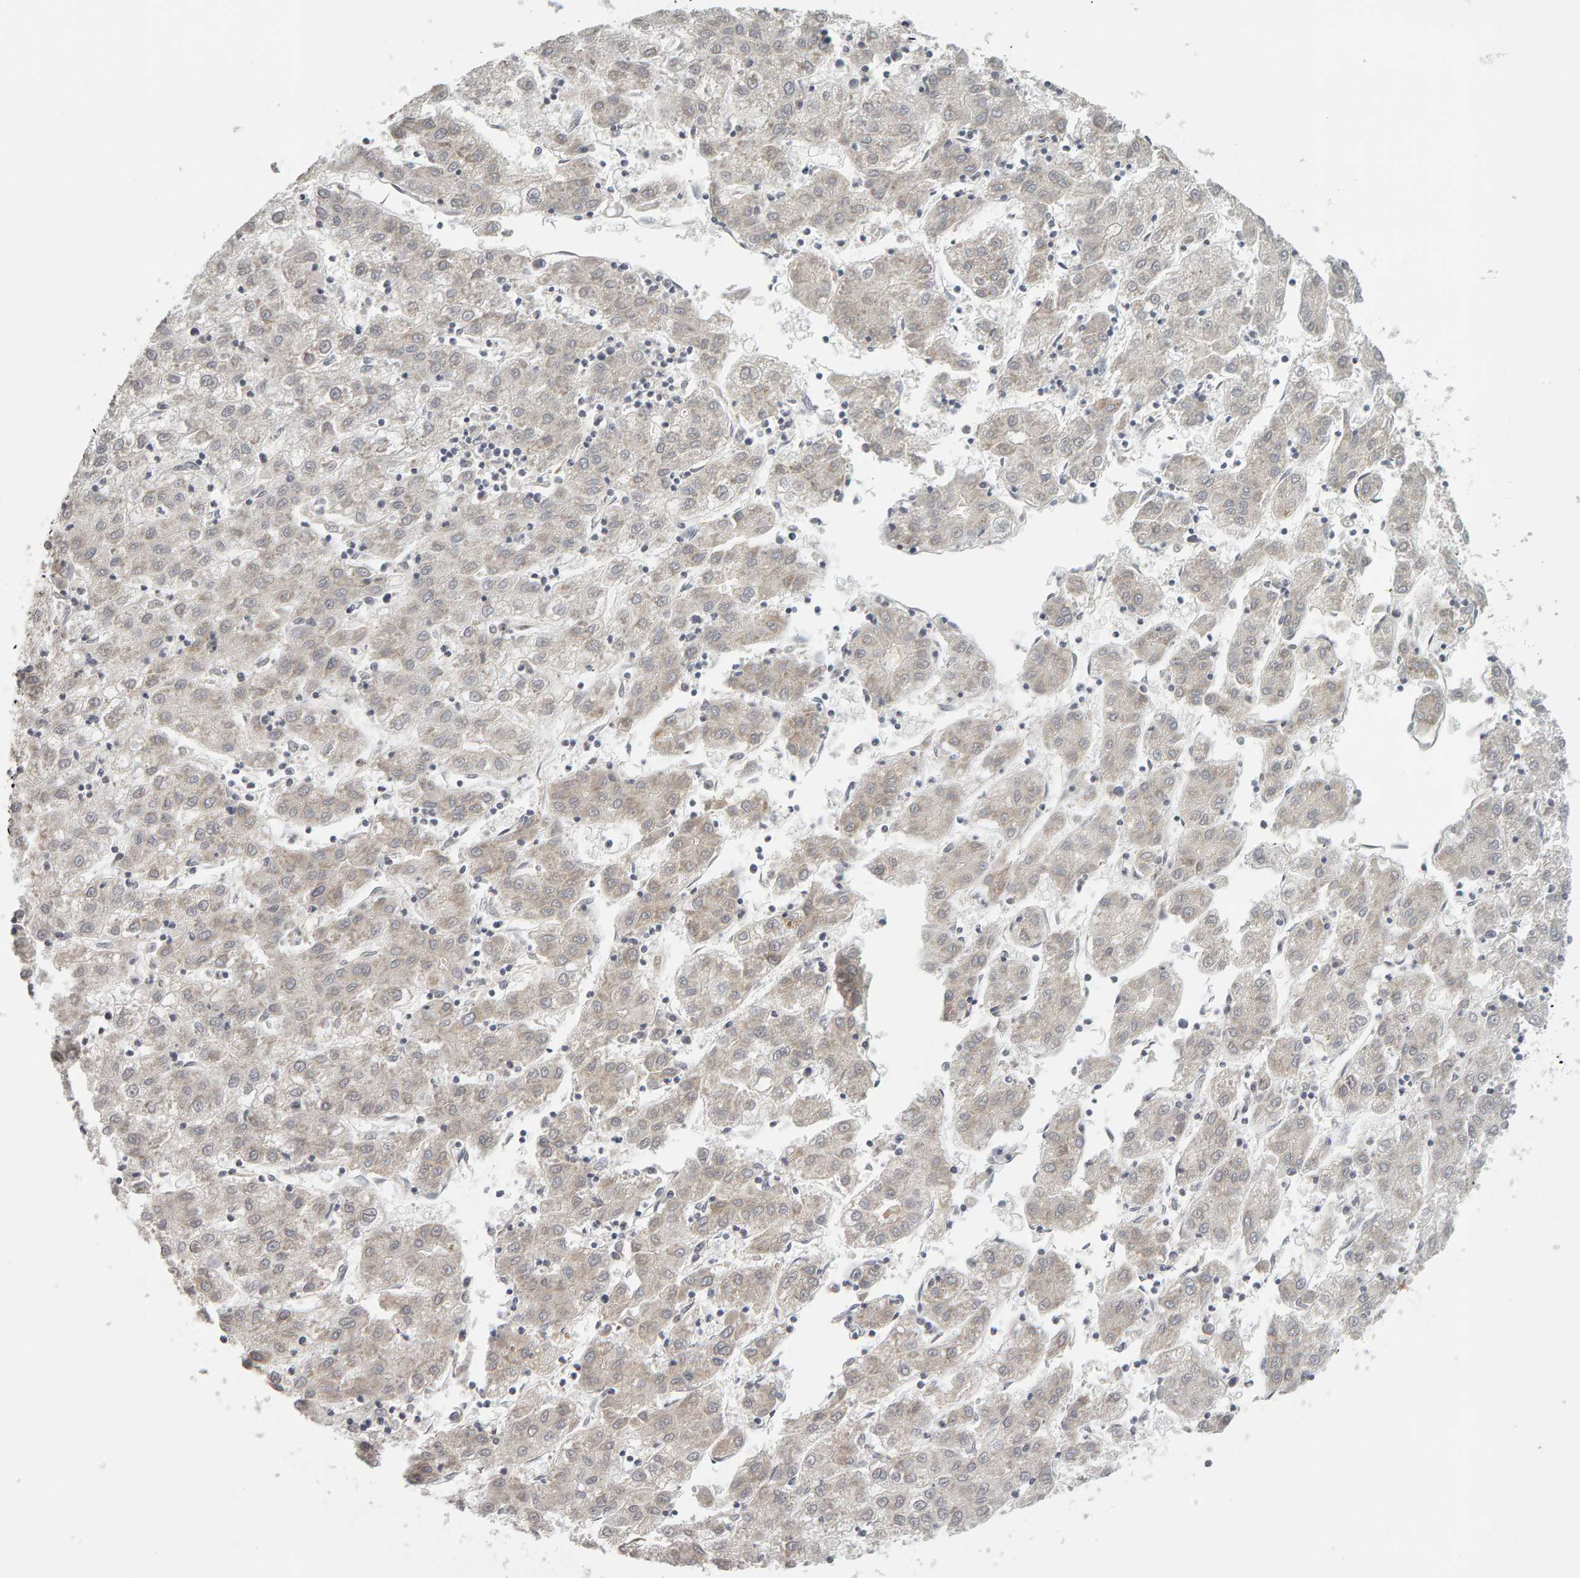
{"staining": {"intensity": "negative", "quantity": "none", "location": "none"}, "tissue": "liver cancer", "cell_type": "Tumor cells", "image_type": "cancer", "snomed": [{"axis": "morphology", "description": "Carcinoma, Hepatocellular, NOS"}, {"axis": "topography", "description": "Liver"}], "caption": "Immunohistochemistry (IHC) photomicrograph of liver hepatocellular carcinoma stained for a protein (brown), which exhibits no expression in tumor cells.", "gene": "TEFM", "patient": {"sex": "male", "age": 72}}